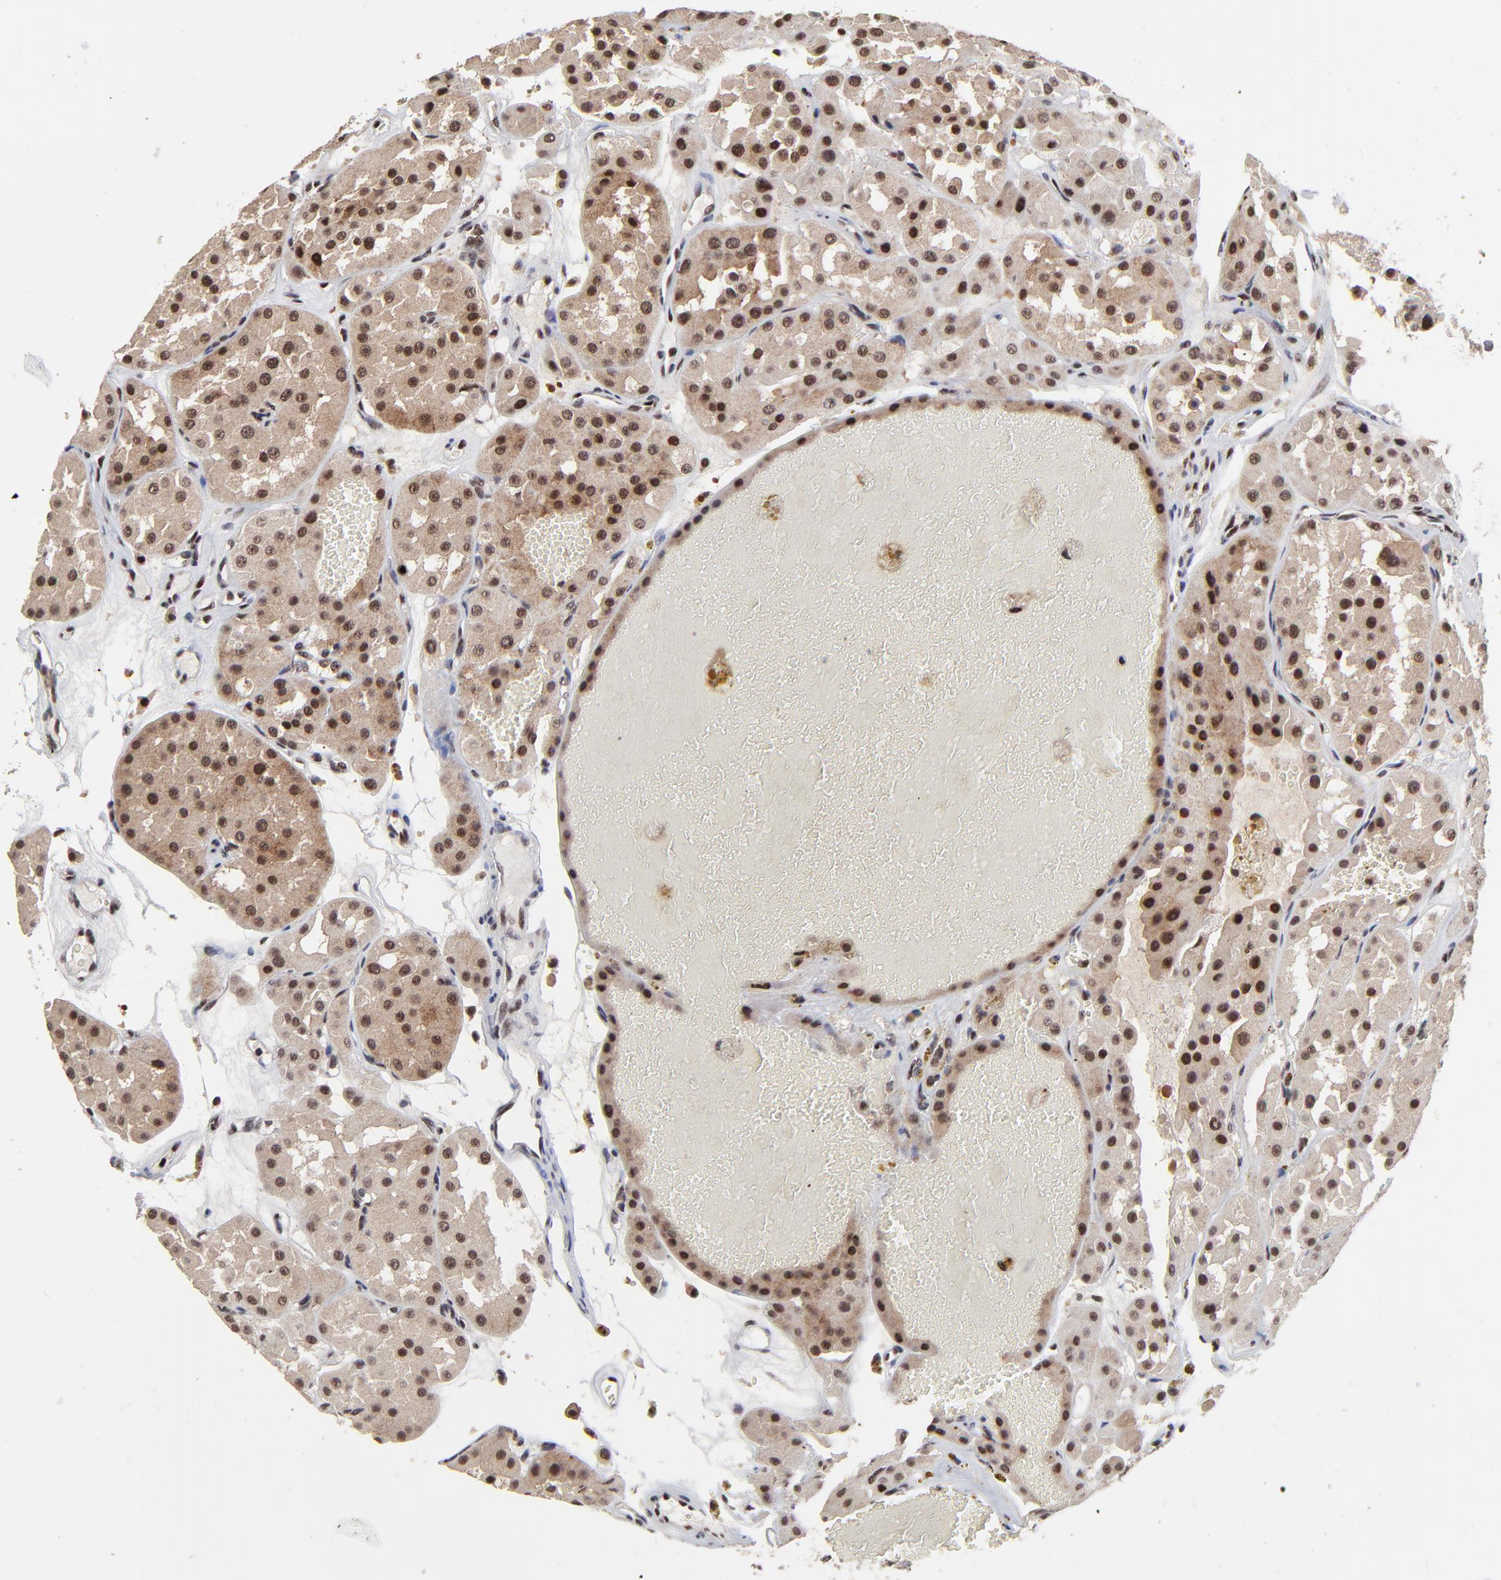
{"staining": {"intensity": "moderate", "quantity": ">75%", "location": "nuclear"}, "tissue": "renal cancer", "cell_type": "Tumor cells", "image_type": "cancer", "snomed": [{"axis": "morphology", "description": "Adenocarcinoma, uncertain malignant potential"}, {"axis": "topography", "description": "Kidney"}], "caption": "Human adenocarcinoma,  uncertain malignant potential (renal) stained with a brown dye reveals moderate nuclear positive positivity in approximately >75% of tumor cells.", "gene": "RBM22", "patient": {"sex": "male", "age": 63}}